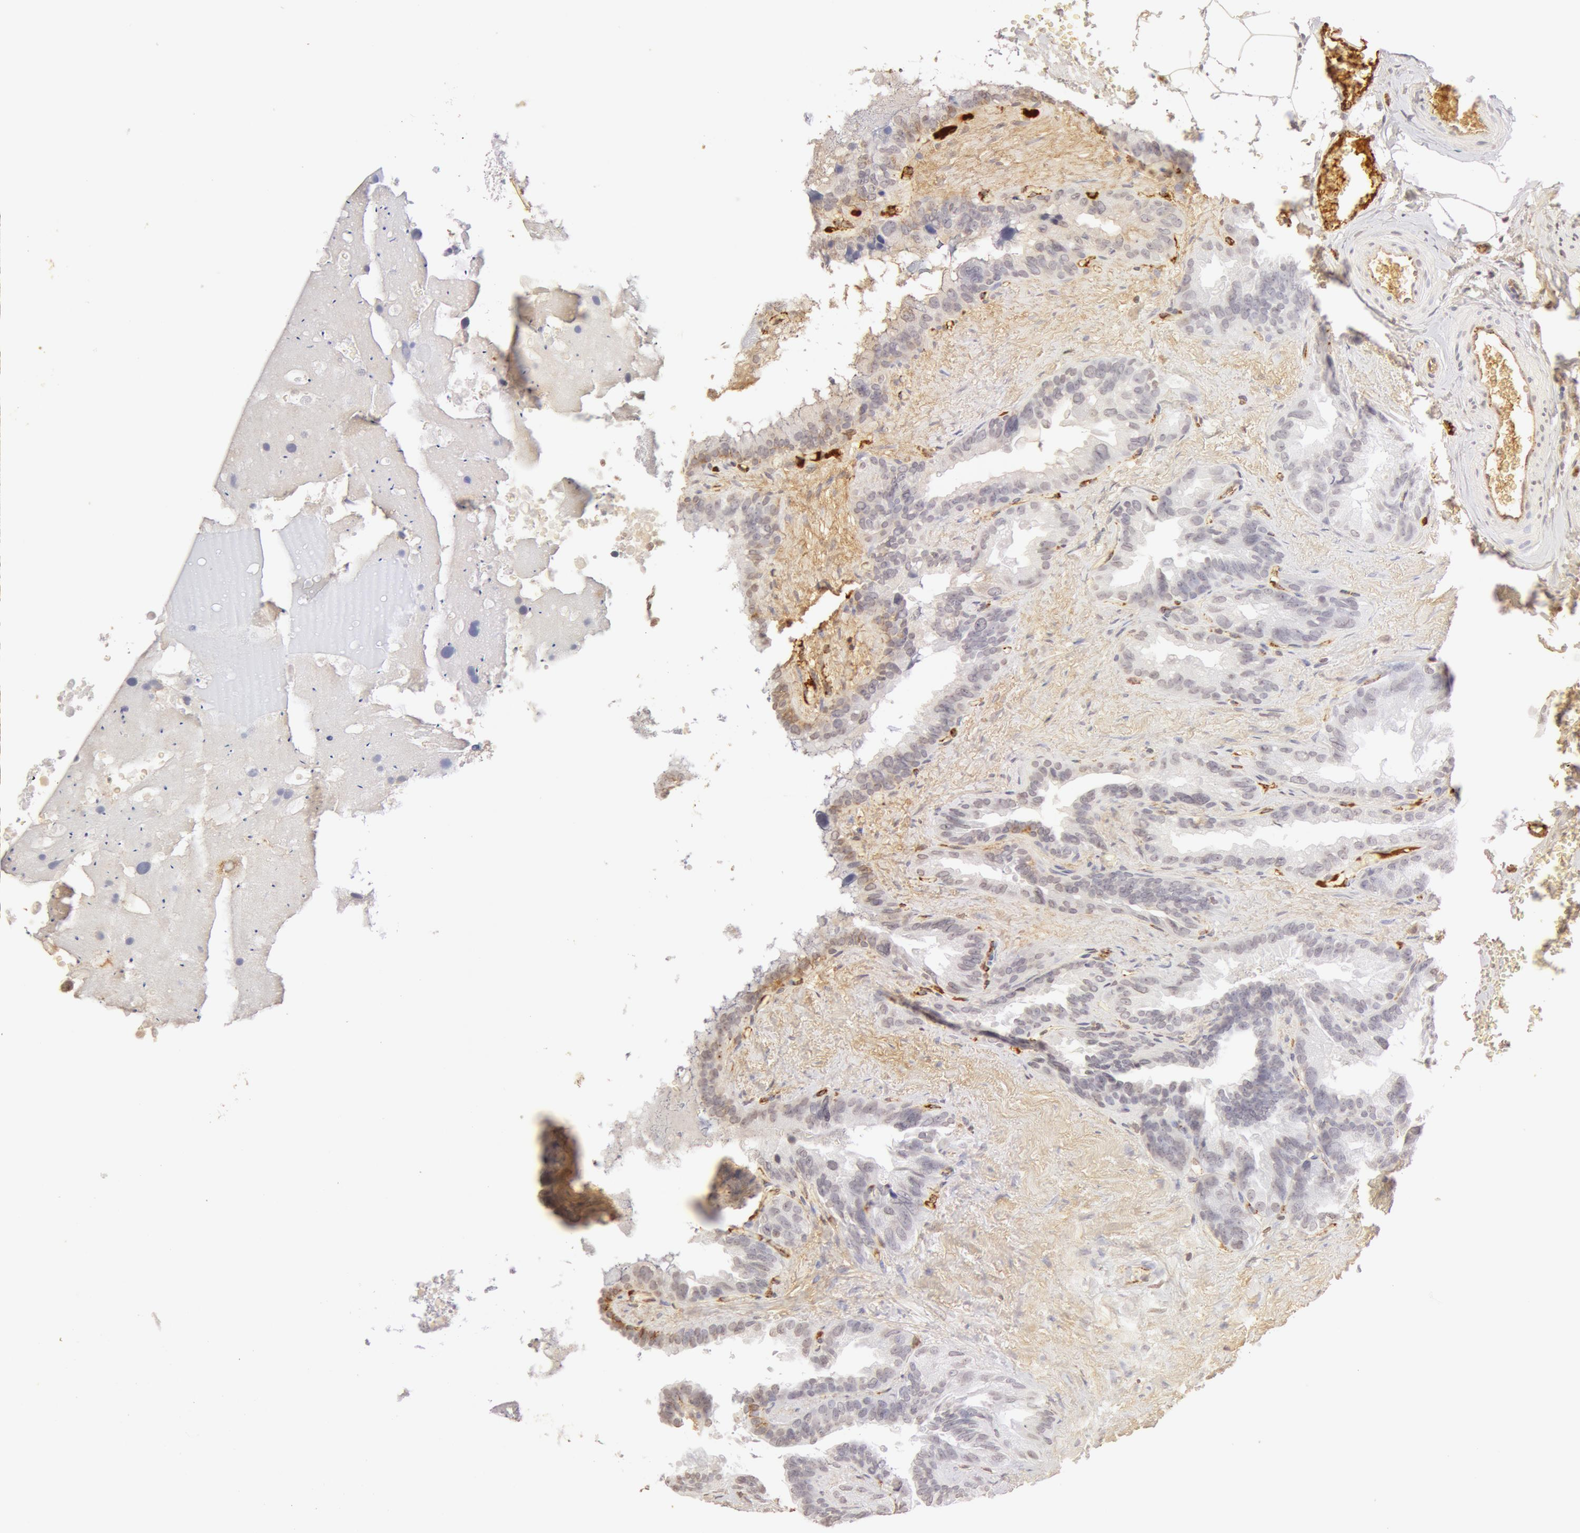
{"staining": {"intensity": "negative", "quantity": "none", "location": "none"}, "tissue": "seminal vesicle", "cell_type": "Glandular cells", "image_type": "normal", "snomed": [{"axis": "morphology", "description": "Normal tissue, NOS"}, {"axis": "topography", "description": "Prostate"}, {"axis": "topography", "description": "Seminal veicle"}], "caption": "This is a image of immunohistochemistry (IHC) staining of normal seminal vesicle, which shows no staining in glandular cells.", "gene": "VWF", "patient": {"sex": "male", "age": 63}}